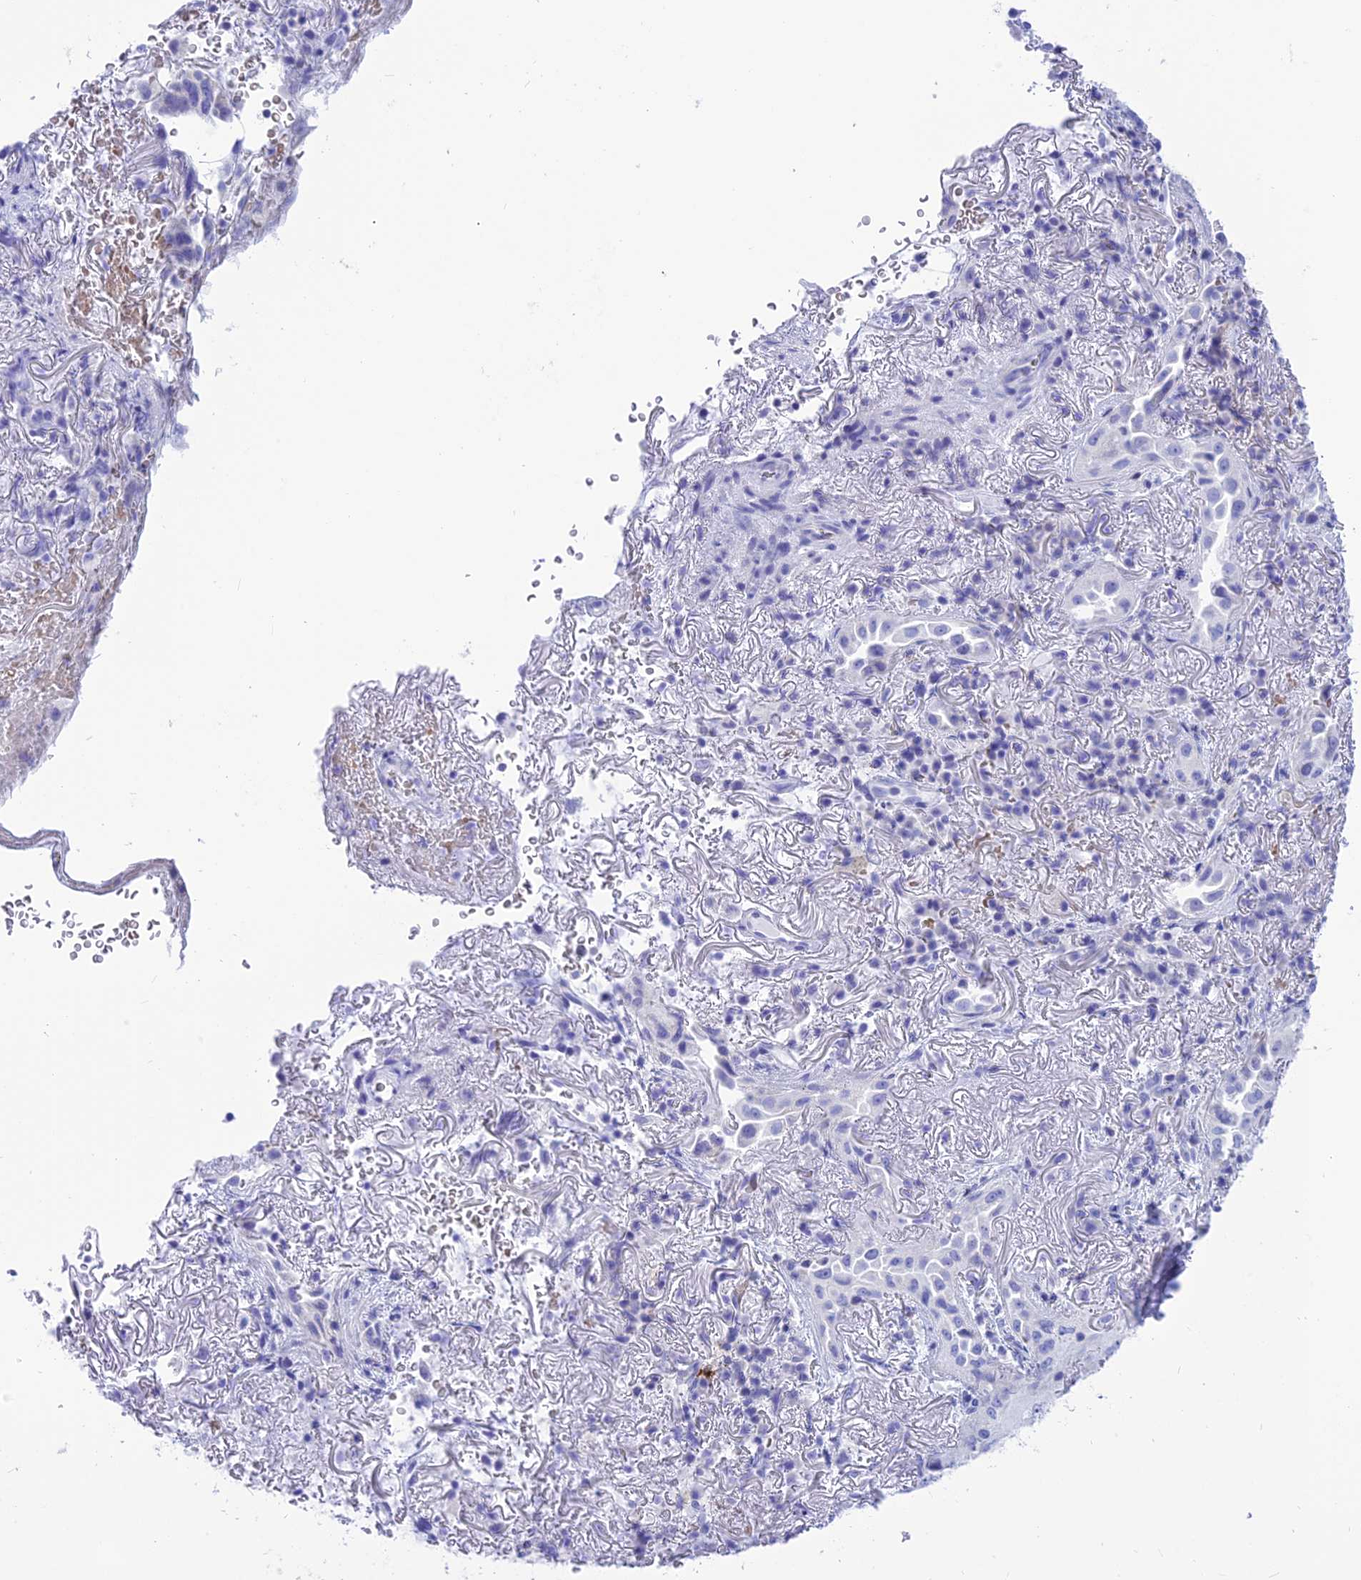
{"staining": {"intensity": "negative", "quantity": "none", "location": "none"}, "tissue": "lung cancer", "cell_type": "Tumor cells", "image_type": "cancer", "snomed": [{"axis": "morphology", "description": "Adenocarcinoma, NOS"}, {"axis": "topography", "description": "Lung"}], "caption": "Immunohistochemical staining of lung cancer (adenocarcinoma) demonstrates no significant expression in tumor cells. (DAB (3,3'-diaminobenzidine) immunohistochemistry visualized using brightfield microscopy, high magnification).", "gene": "GLYATL1", "patient": {"sex": "female", "age": 69}}